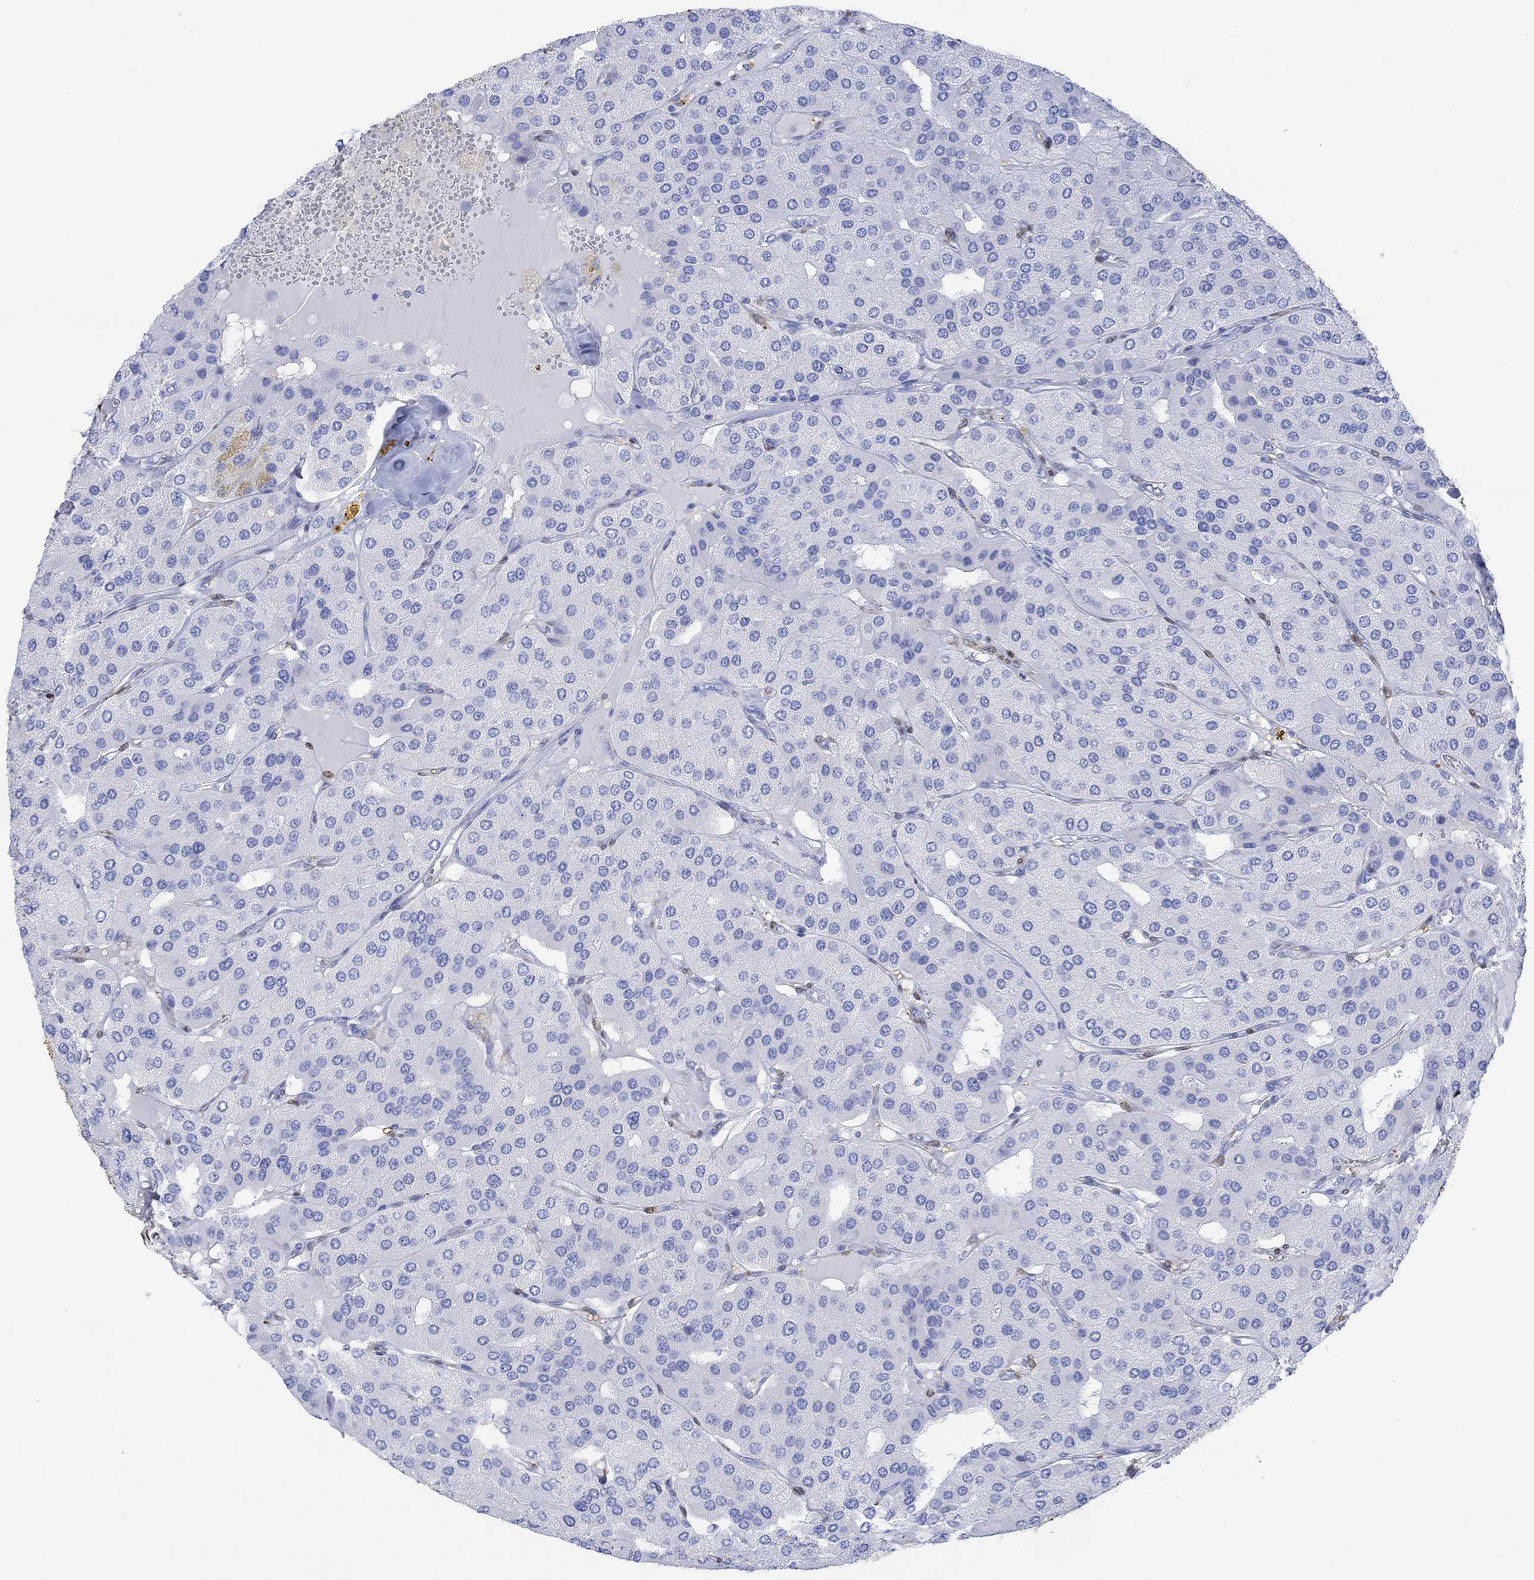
{"staining": {"intensity": "negative", "quantity": "none", "location": "none"}, "tissue": "parathyroid gland", "cell_type": "Glandular cells", "image_type": "normal", "snomed": [{"axis": "morphology", "description": "Normal tissue, NOS"}, {"axis": "morphology", "description": "Adenoma, NOS"}, {"axis": "topography", "description": "Parathyroid gland"}], "caption": "IHC photomicrograph of benign parathyroid gland: human parathyroid gland stained with DAB exhibits no significant protein staining in glandular cells. (DAB (3,3'-diaminobenzidine) IHC, high magnification).", "gene": "TPPP3", "patient": {"sex": "female", "age": 86}}